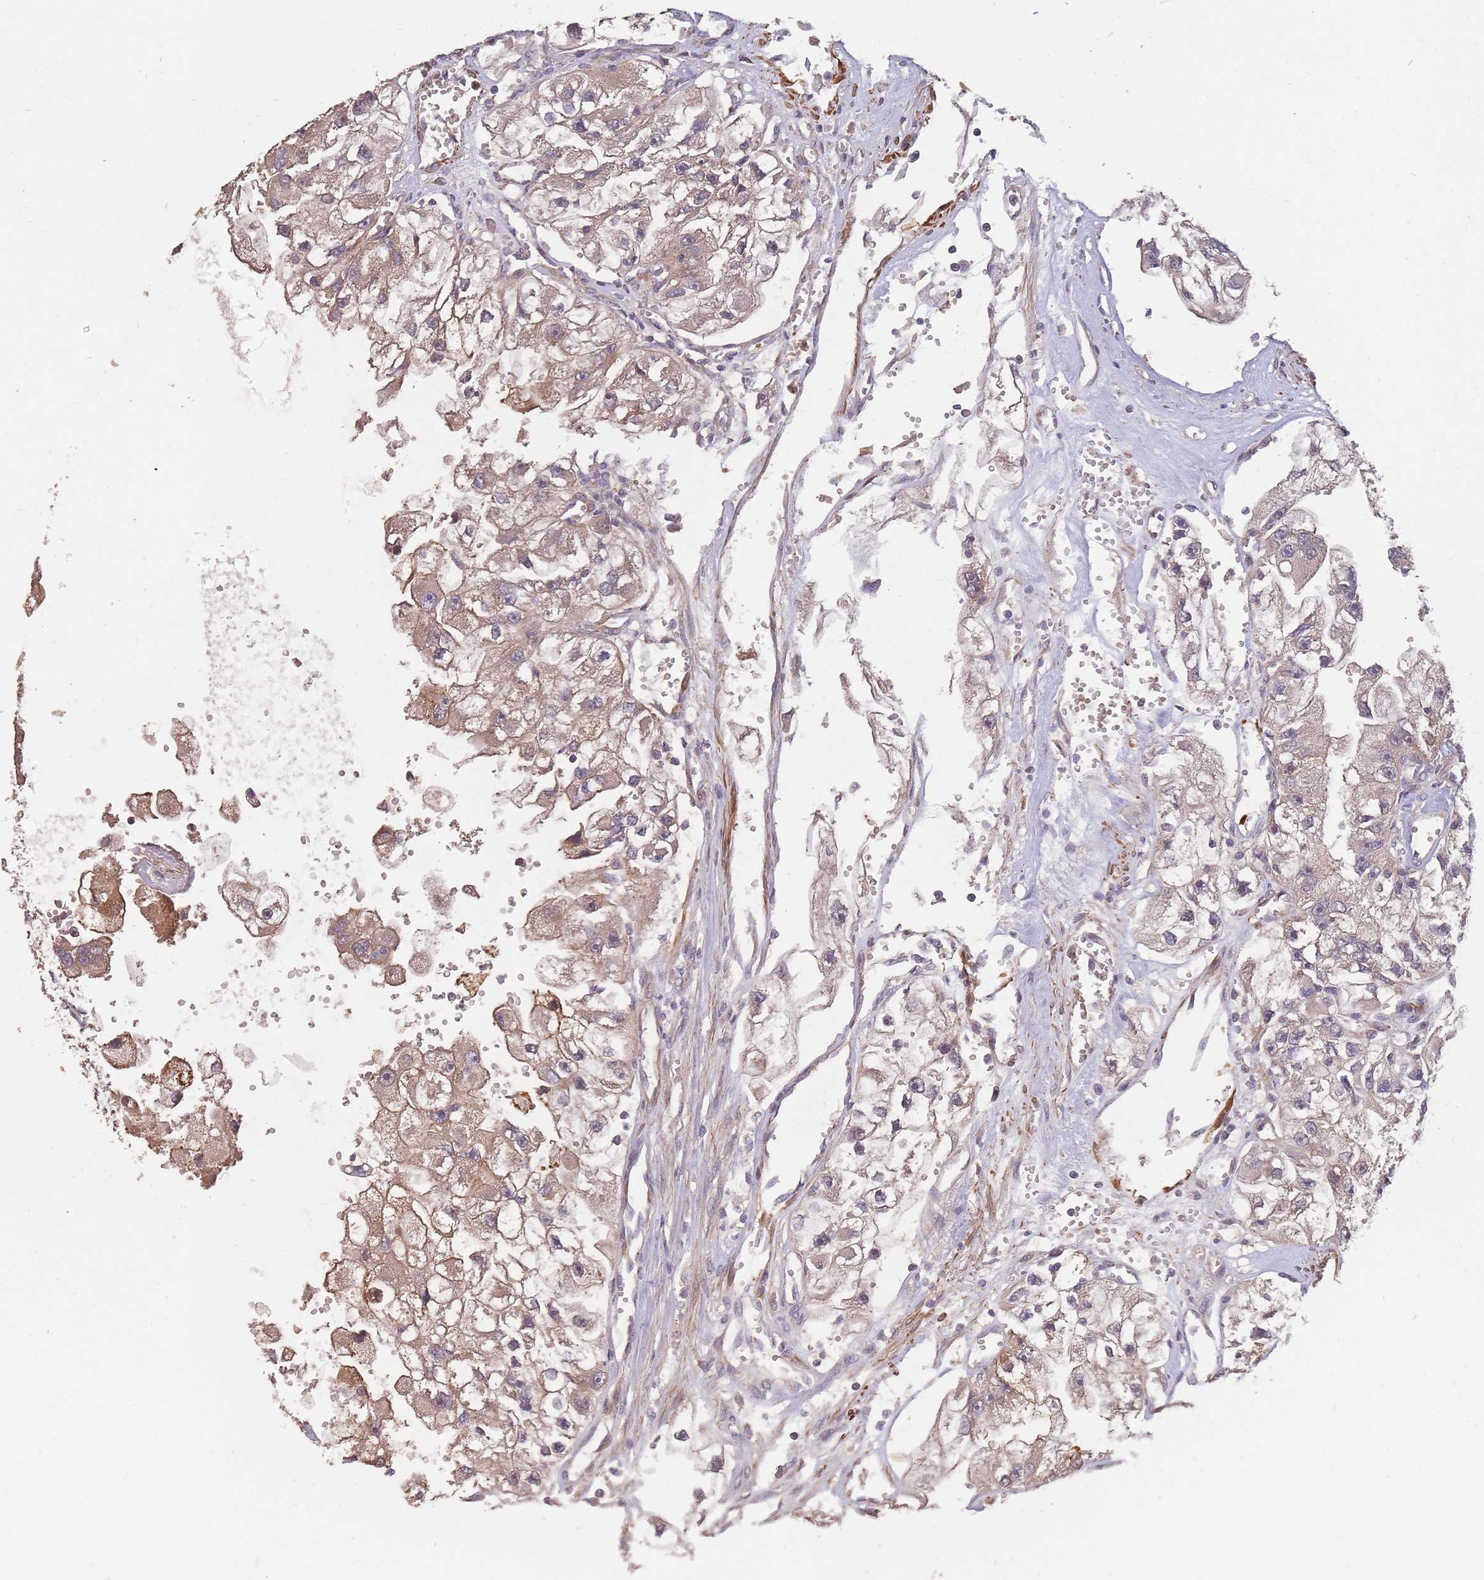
{"staining": {"intensity": "weak", "quantity": ">75%", "location": "cytoplasmic/membranous"}, "tissue": "renal cancer", "cell_type": "Tumor cells", "image_type": "cancer", "snomed": [{"axis": "morphology", "description": "Adenocarcinoma, NOS"}, {"axis": "topography", "description": "Kidney"}], "caption": "Renal cancer stained with a brown dye shows weak cytoplasmic/membranous positive expression in about >75% of tumor cells.", "gene": "NLRC4", "patient": {"sex": "male", "age": 63}}